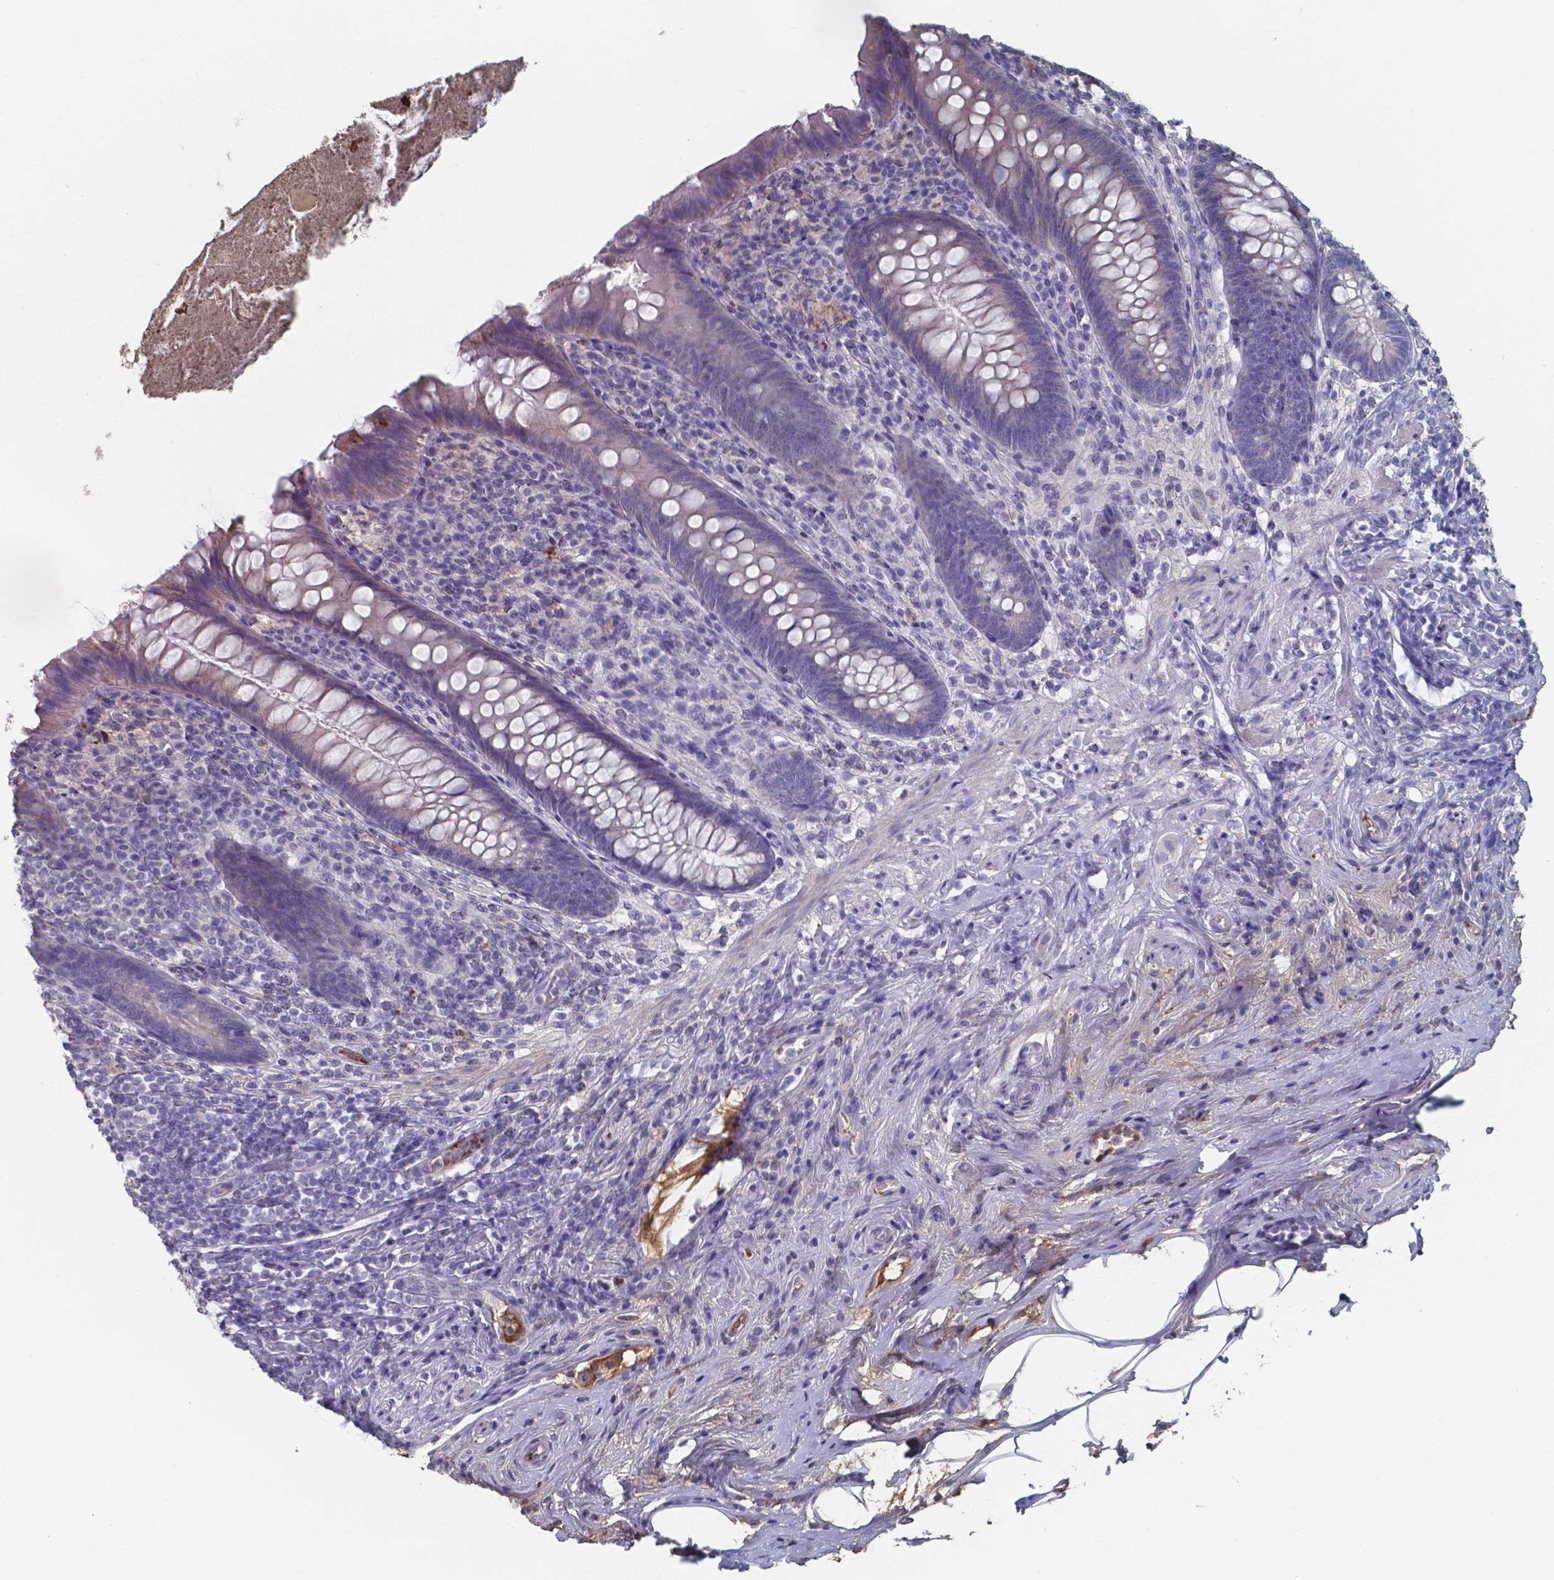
{"staining": {"intensity": "negative", "quantity": "none", "location": "none"}, "tissue": "appendix", "cell_type": "Glandular cells", "image_type": "normal", "snomed": [{"axis": "morphology", "description": "Normal tissue, NOS"}, {"axis": "topography", "description": "Appendix"}], "caption": "There is no significant staining in glandular cells of appendix. (DAB IHC with hematoxylin counter stain).", "gene": "BTBD17", "patient": {"sex": "male", "age": 47}}